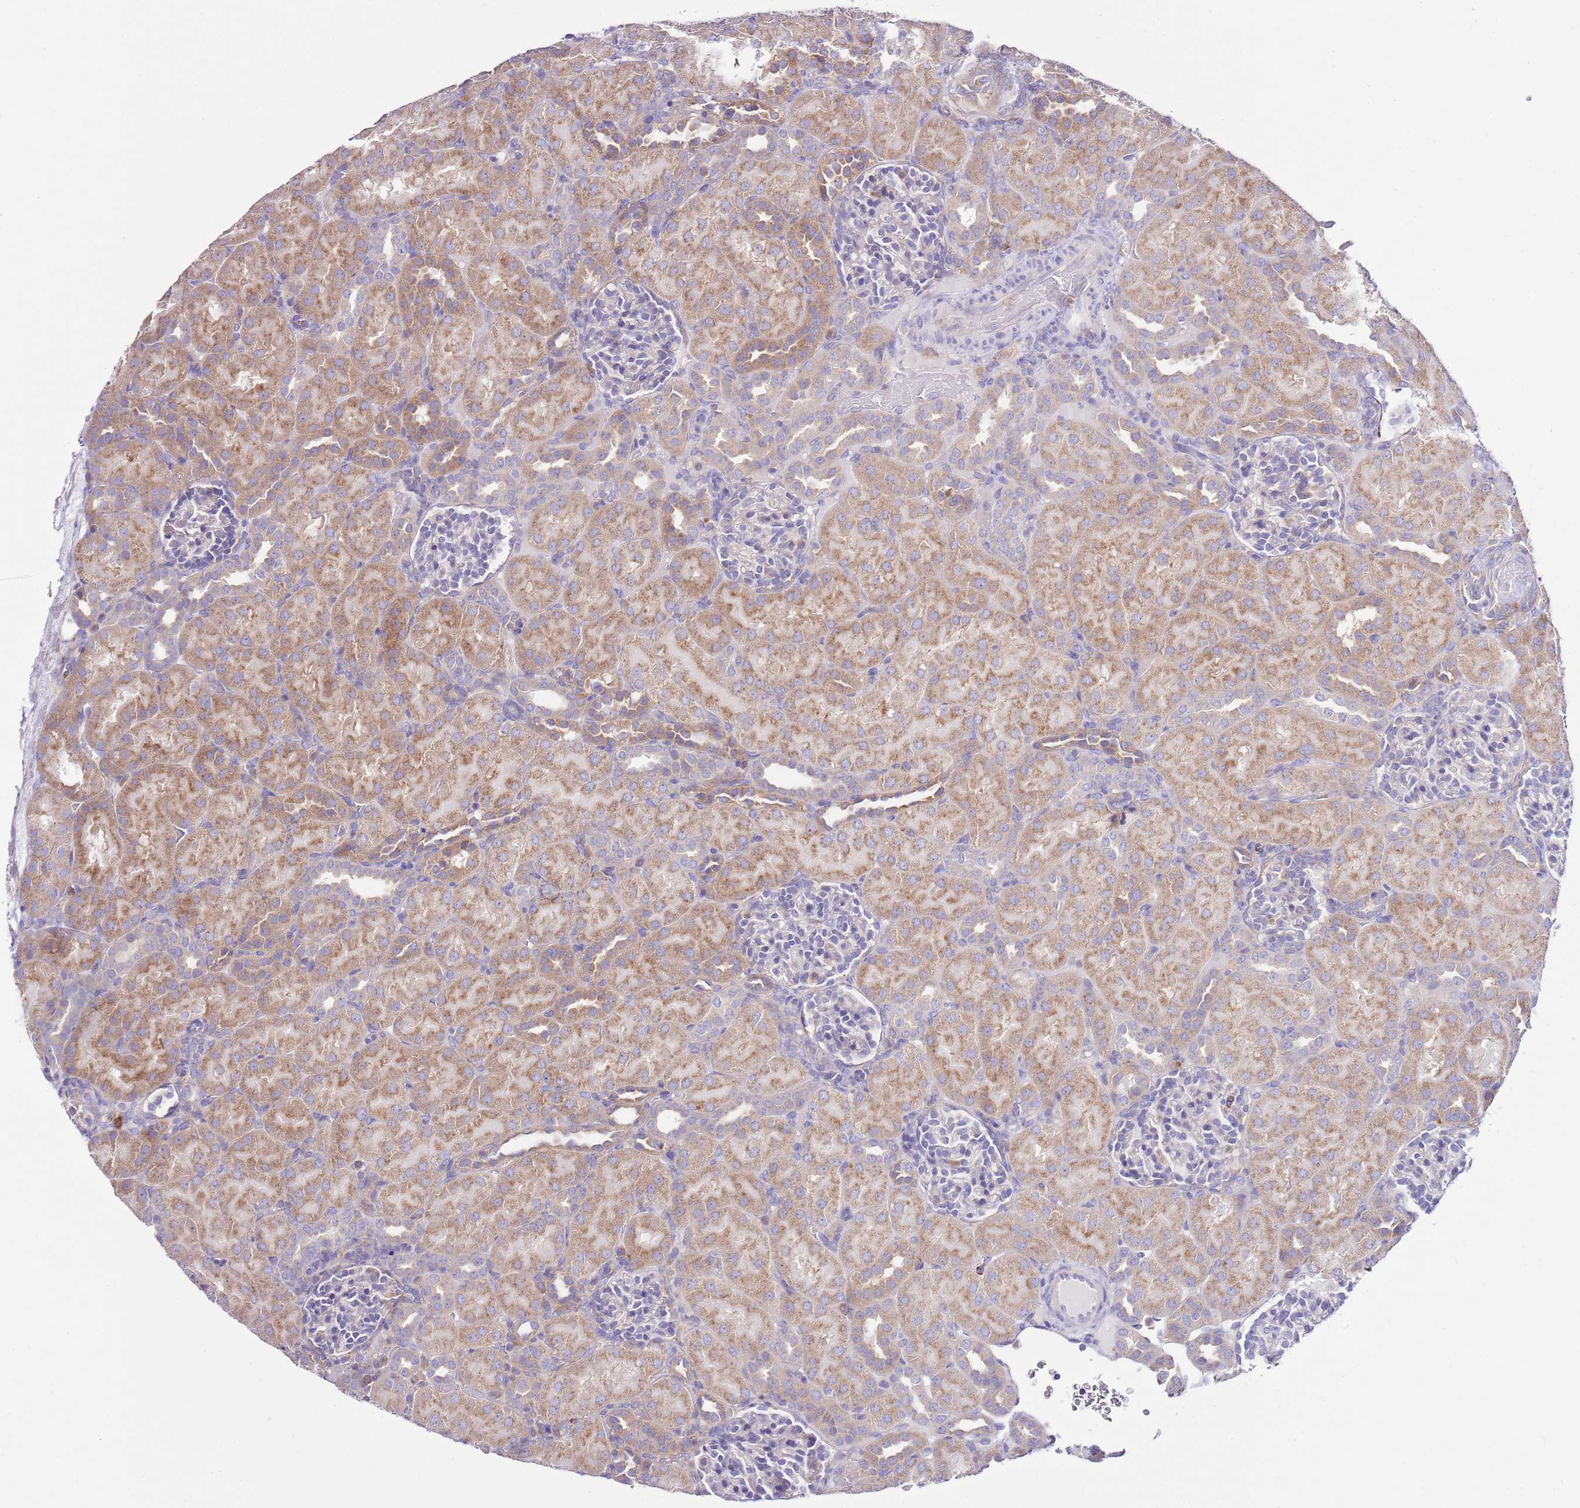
{"staining": {"intensity": "negative", "quantity": "none", "location": "none"}, "tissue": "kidney", "cell_type": "Cells in glomeruli", "image_type": "normal", "snomed": [{"axis": "morphology", "description": "Normal tissue, NOS"}, {"axis": "topography", "description": "Kidney"}], "caption": "Cells in glomeruli are negative for brown protein staining in unremarkable kidney. The staining was performed using DAB (3,3'-diaminobenzidine) to visualize the protein expression in brown, while the nuclei were stained in blue with hematoxylin (Magnification: 20x).", "gene": "RPS10", "patient": {"sex": "male", "age": 1}}